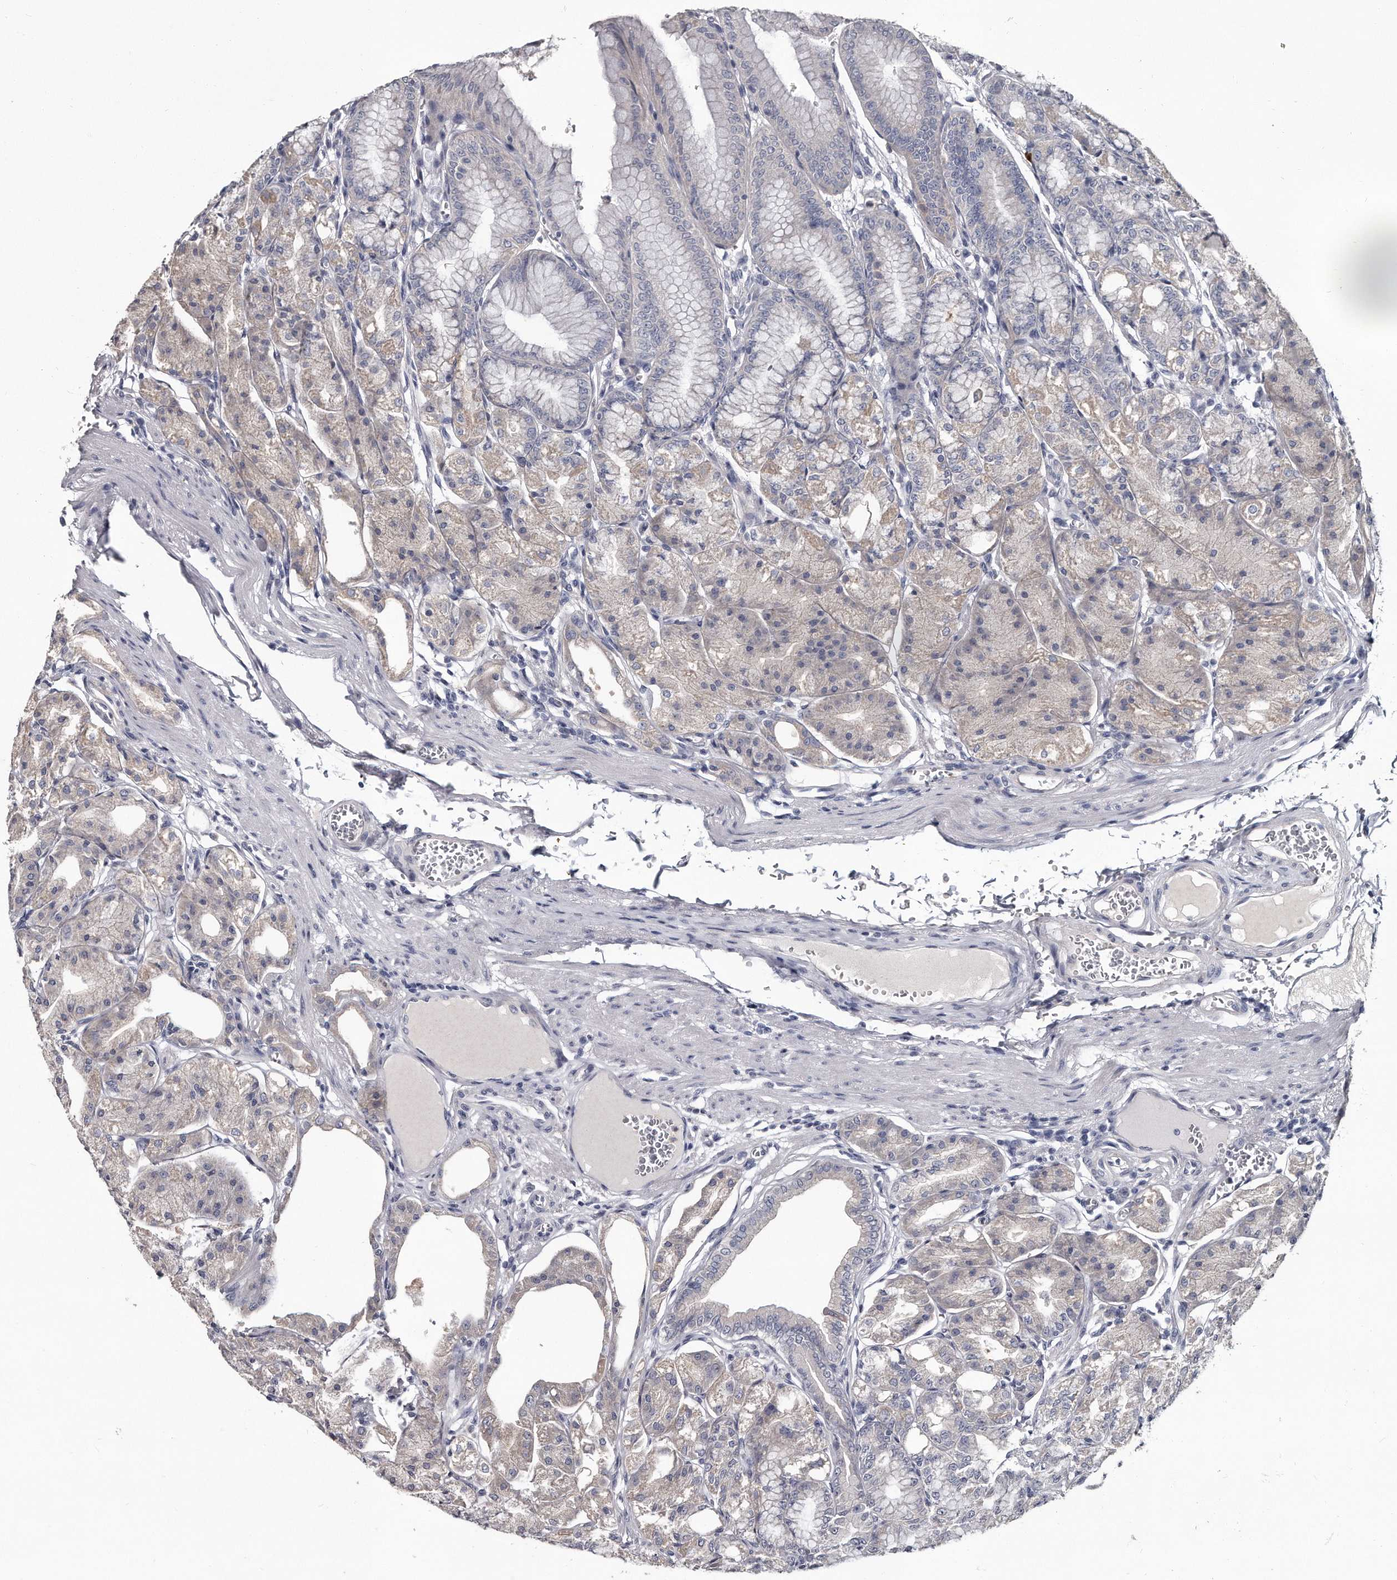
{"staining": {"intensity": "negative", "quantity": "none", "location": "none"}, "tissue": "stomach", "cell_type": "Glandular cells", "image_type": "normal", "snomed": [{"axis": "morphology", "description": "Normal tissue, NOS"}, {"axis": "topography", "description": "Stomach, lower"}], "caption": "DAB (3,3'-diaminobenzidine) immunohistochemical staining of unremarkable human stomach displays no significant expression in glandular cells.", "gene": "GAPVD1", "patient": {"sex": "male", "age": 71}}